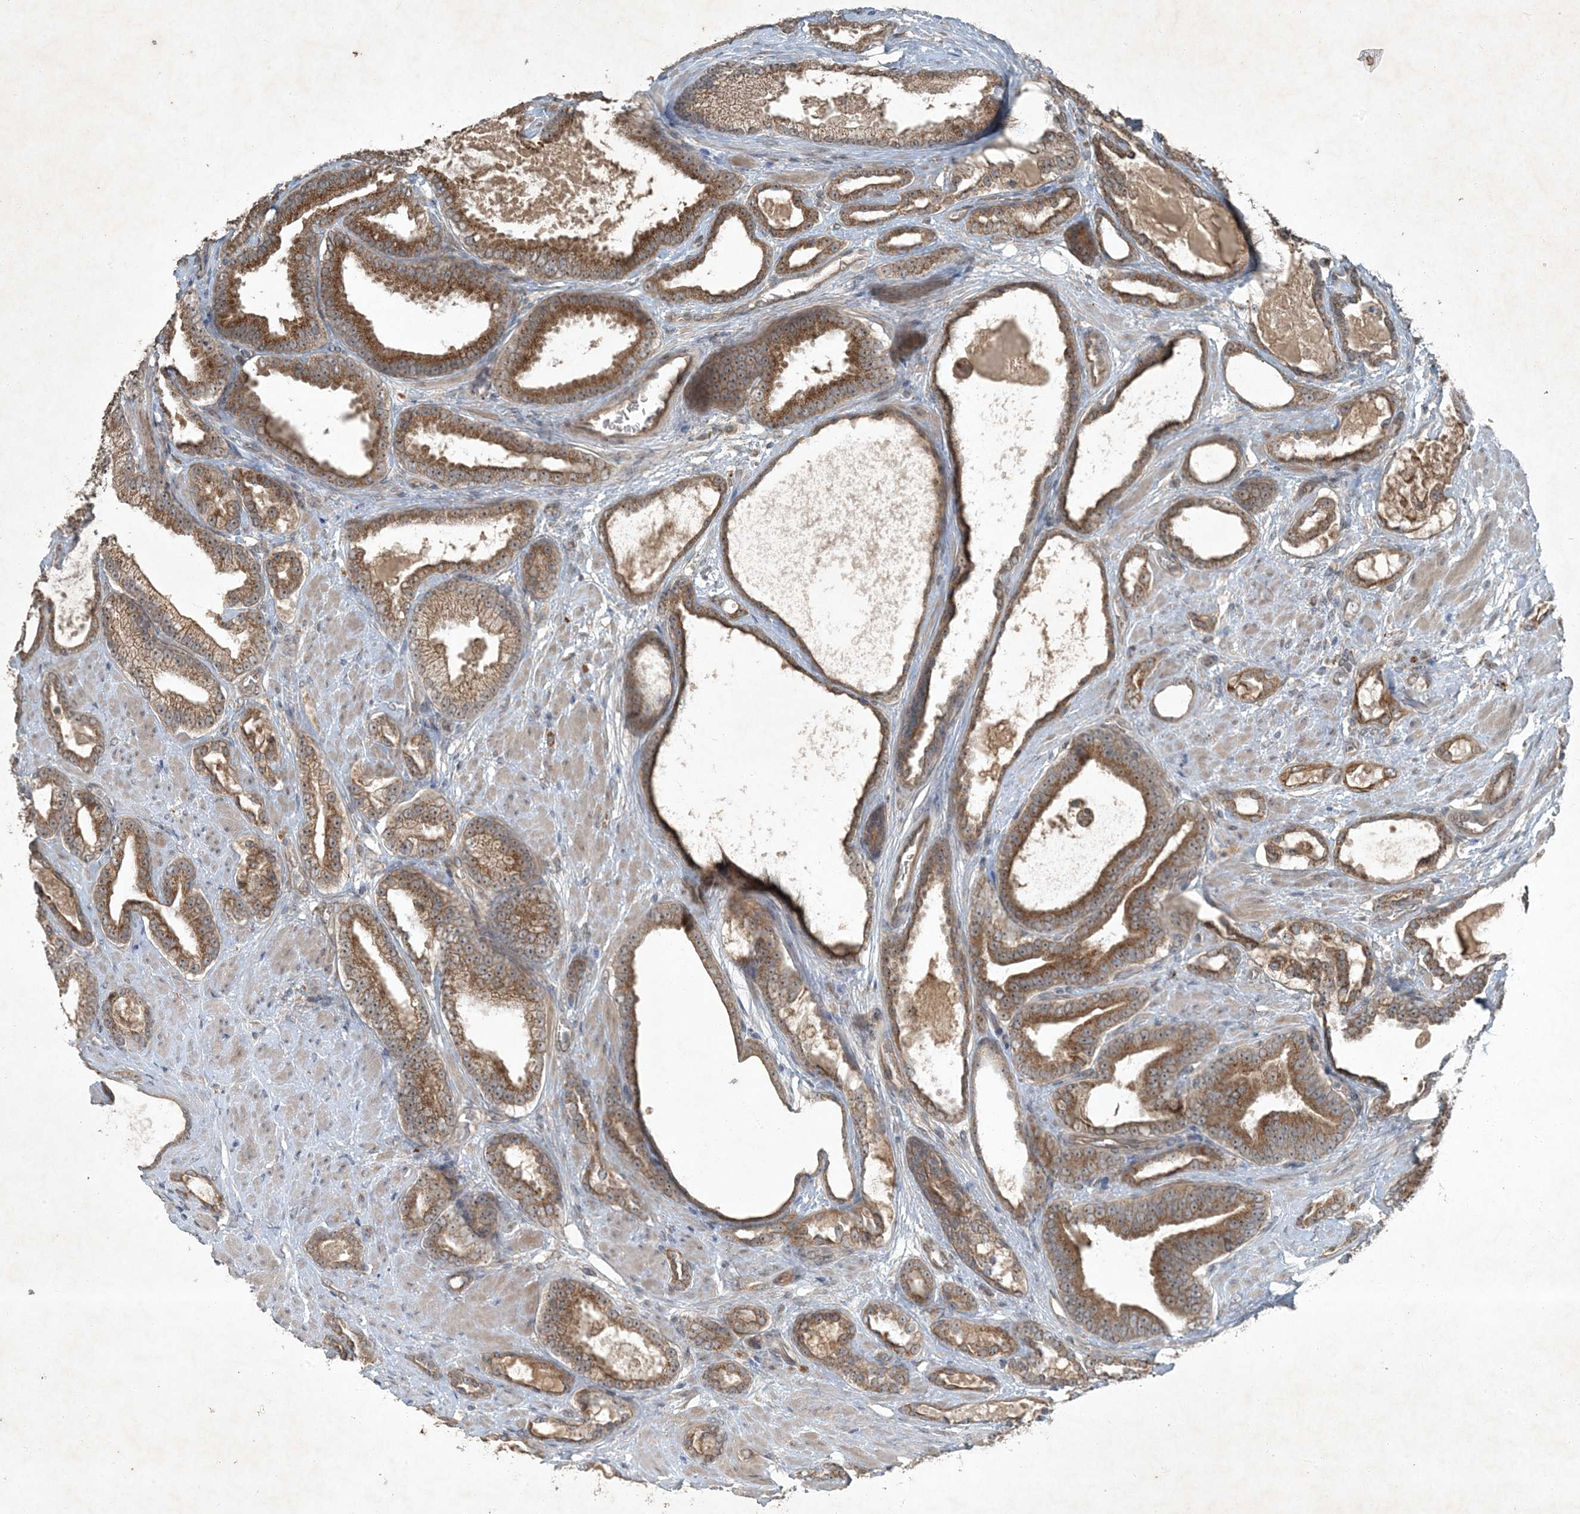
{"staining": {"intensity": "moderate", "quantity": ">75%", "location": "cytoplasmic/membranous"}, "tissue": "prostate cancer", "cell_type": "Tumor cells", "image_type": "cancer", "snomed": [{"axis": "morphology", "description": "Adenocarcinoma, High grade"}, {"axis": "topography", "description": "Prostate"}], "caption": "IHC staining of prostate cancer, which reveals medium levels of moderate cytoplasmic/membranous staining in about >75% of tumor cells indicating moderate cytoplasmic/membranous protein expression. The staining was performed using DAB (3,3'-diaminobenzidine) (brown) for protein detection and nuclei were counterstained in hematoxylin (blue).", "gene": "MDN1", "patient": {"sex": "male", "age": 60}}